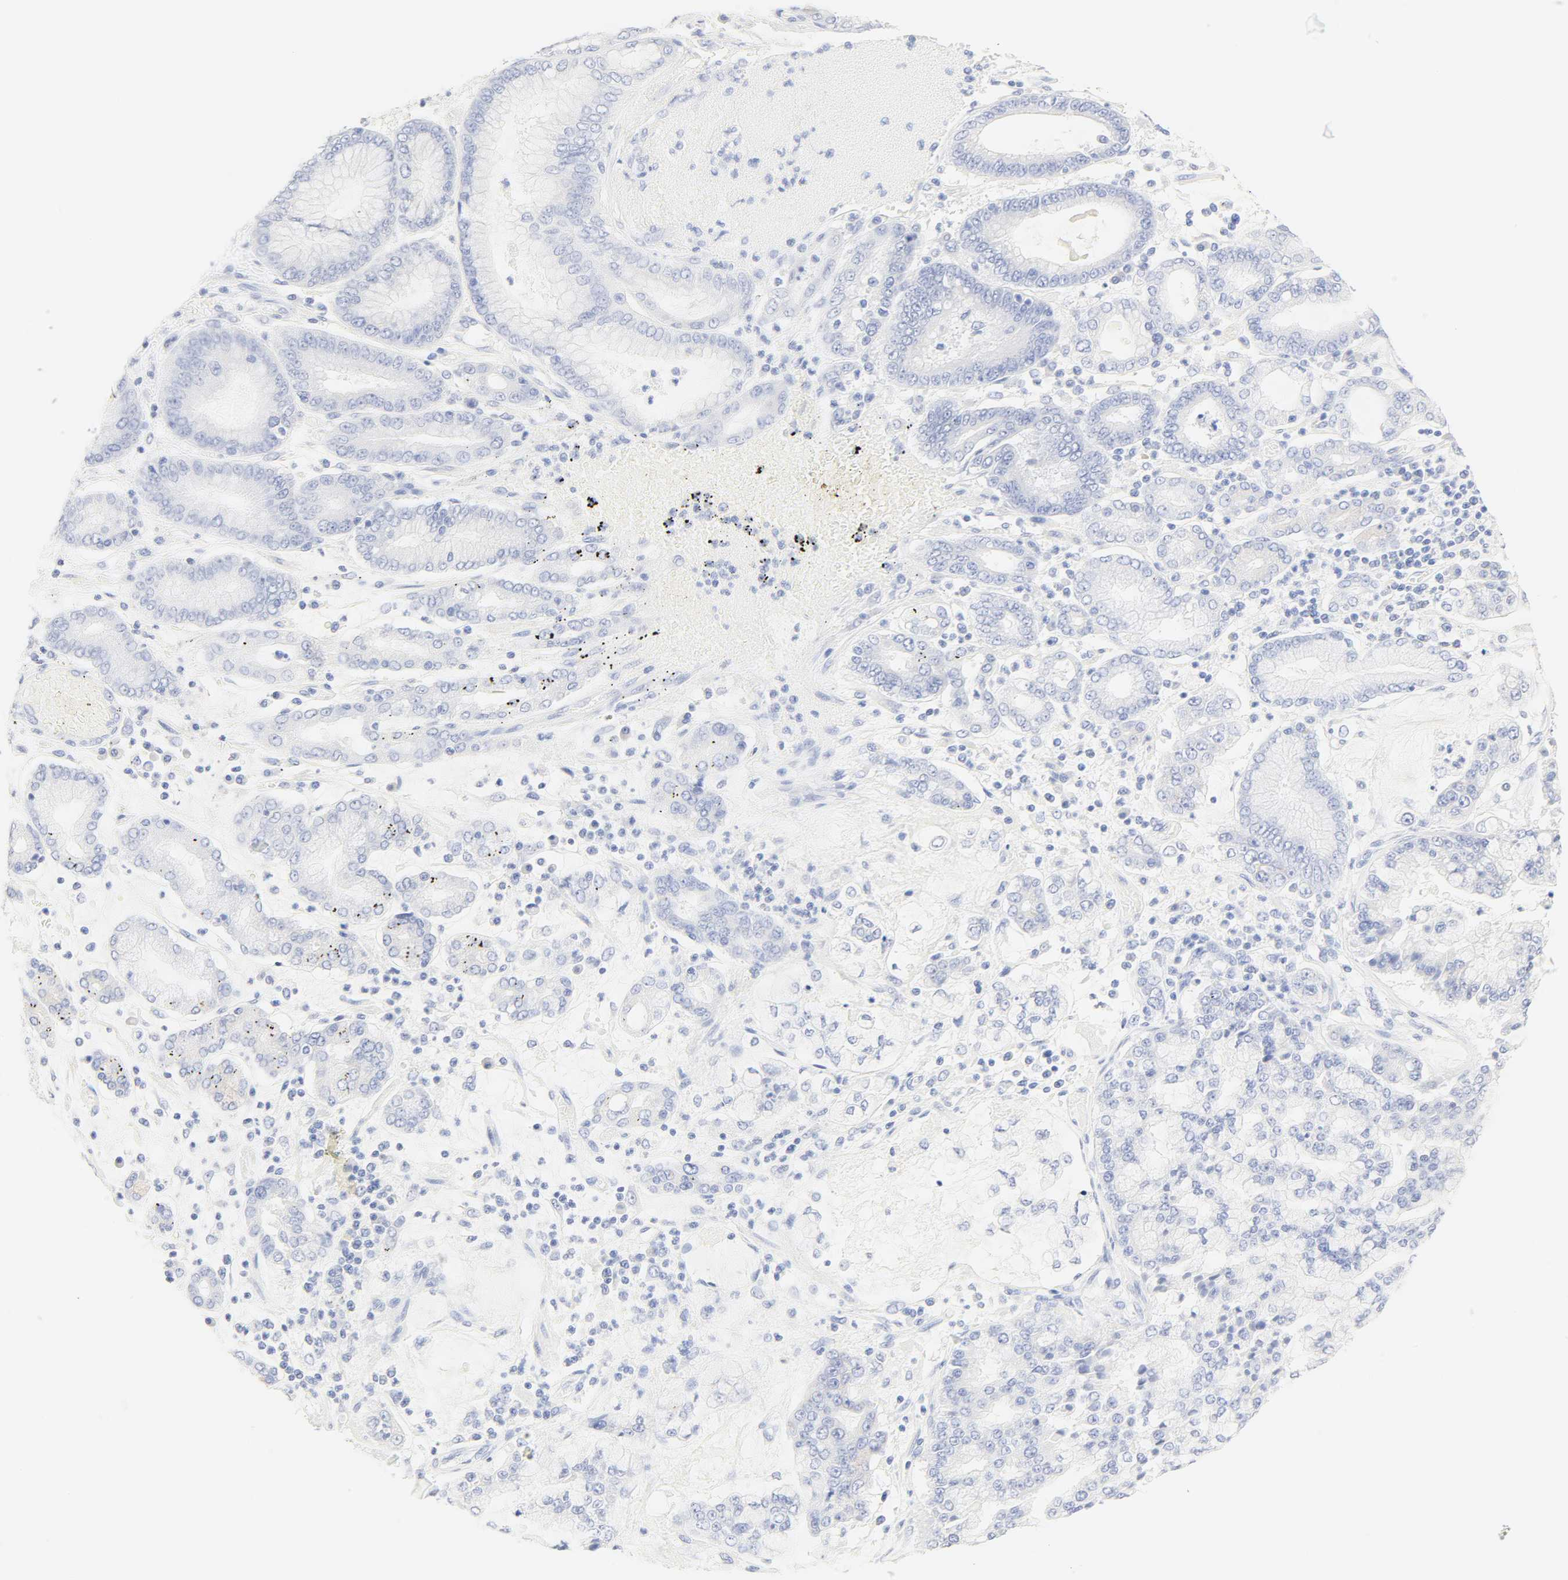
{"staining": {"intensity": "negative", "quantity": "none", "location": "none"}, "tissue": "stomach cancer", "cell_type": "Tumor cells", "image_type": "cancer", "snomed": [{"axis": "morphology", "description": "Normal tissue, NOS"}, {"axis": "morphology", "description": "Adenocarcinoma, NOS"}, {"axis": "topography", "description": "Stomach, upper"}, {"axis": "topography", "description": "Stomach"}], "caption": "An IHC histopathology image of stomach adenocarcinoma is shown. There is no staining in tumor cells of stomach adenocarcinoma. (DAB (3,3'-diaminobenzidine) IHC visualized using brightfield microscopy, high magnification).", "gene": "SLCO1B3", "patient": {"sex": "male", "age": 76}}